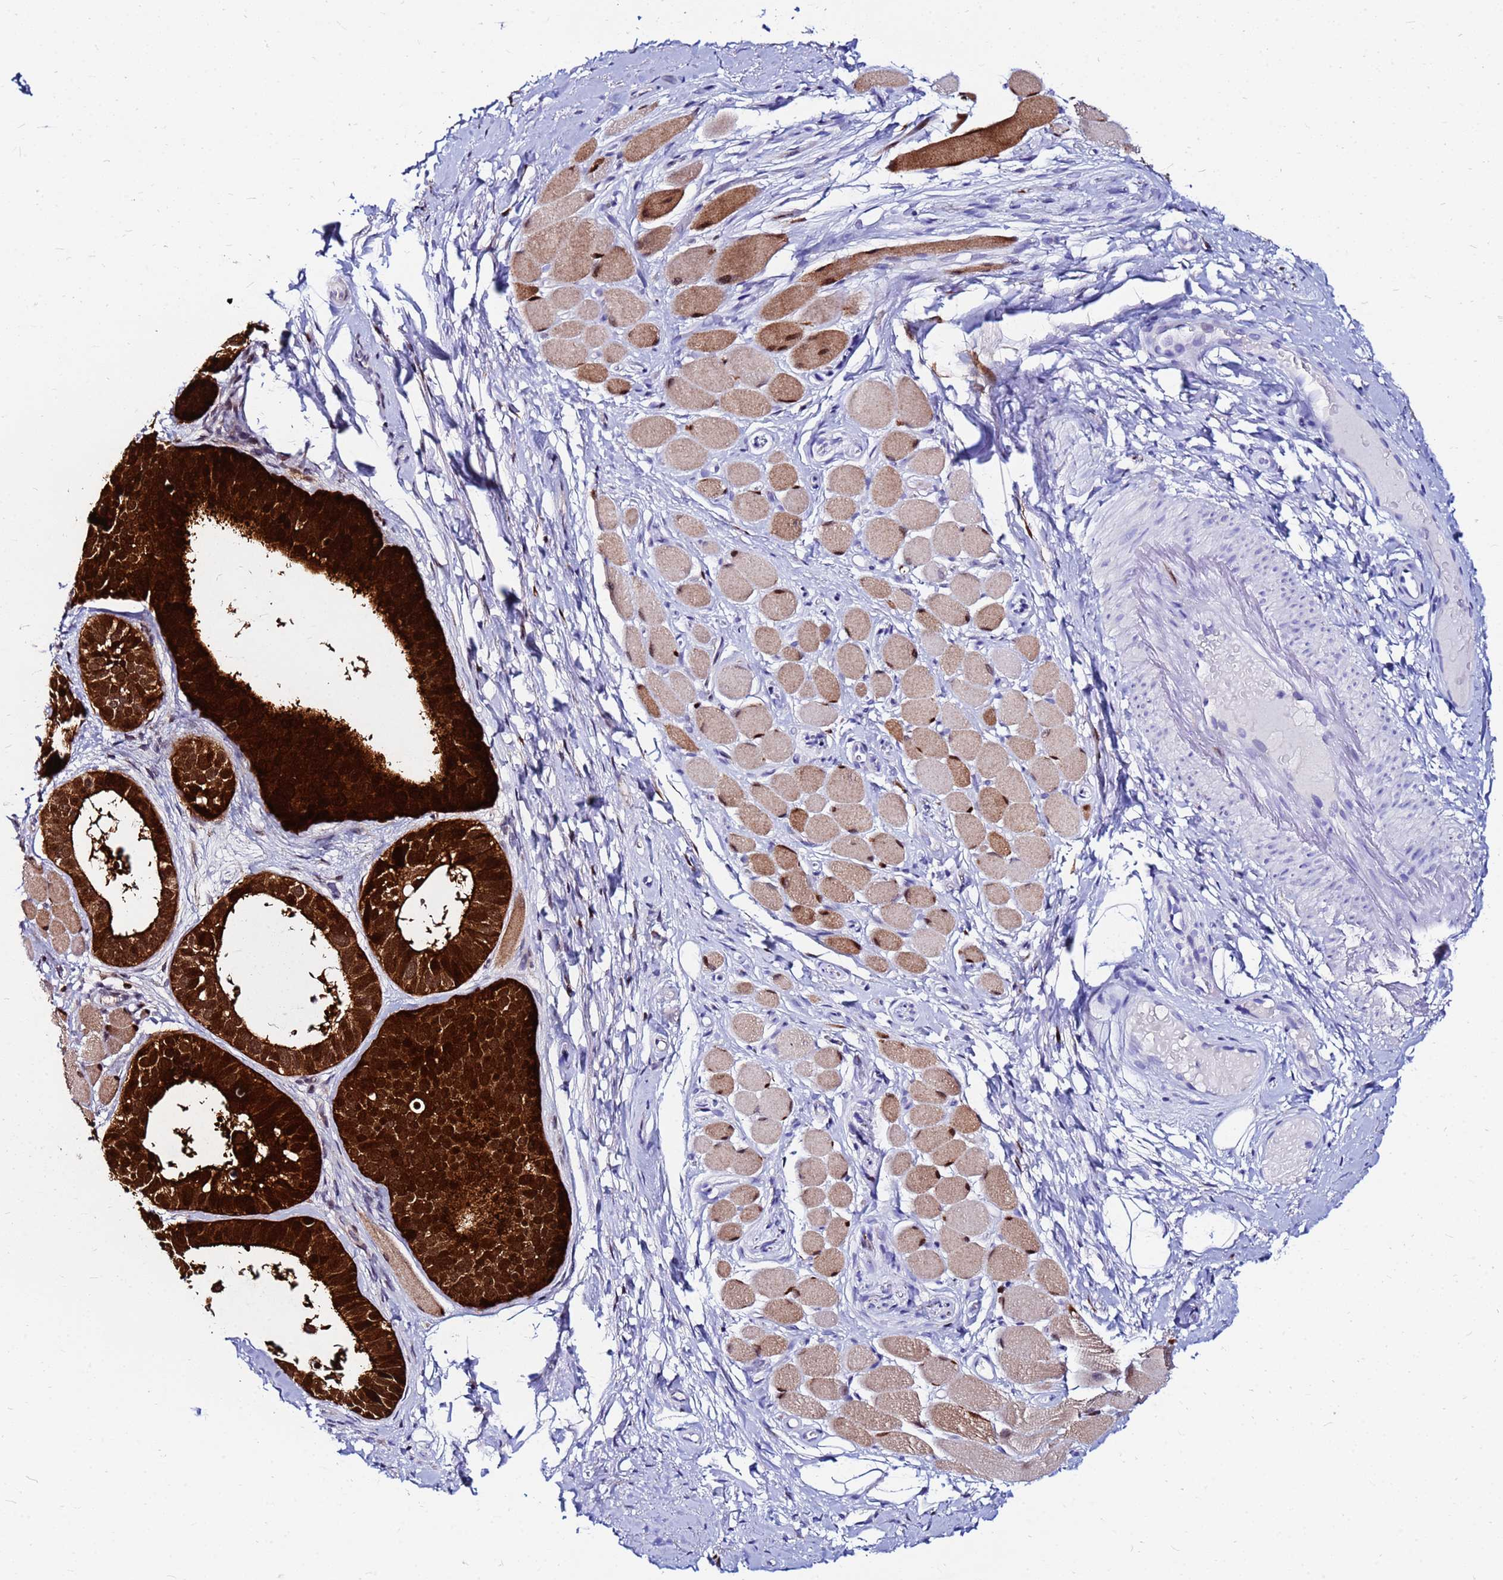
{"staining": {"intensity": "strong", "quantity": ">75%", "location": "cytoplasmic/membranous,nuclear"}, "tissue": "skin cancer", "cell_type": "Tumor cells", "image_type": "cancer", "snomed": [{"axis": "morphology", "description": "Basal cell carcinoma"}, {"axis": "topography", "description": "Skin"}], "caption": "About >75% of tumor cells in skin basal cell carcinoma exhibit strong cytoplasmic/membranous and nuclear protein positivity as visualized by brown immunohistochemical staining.", "gene": "PPP1R14C", "patient": {"sex": "male", "age": 62}}